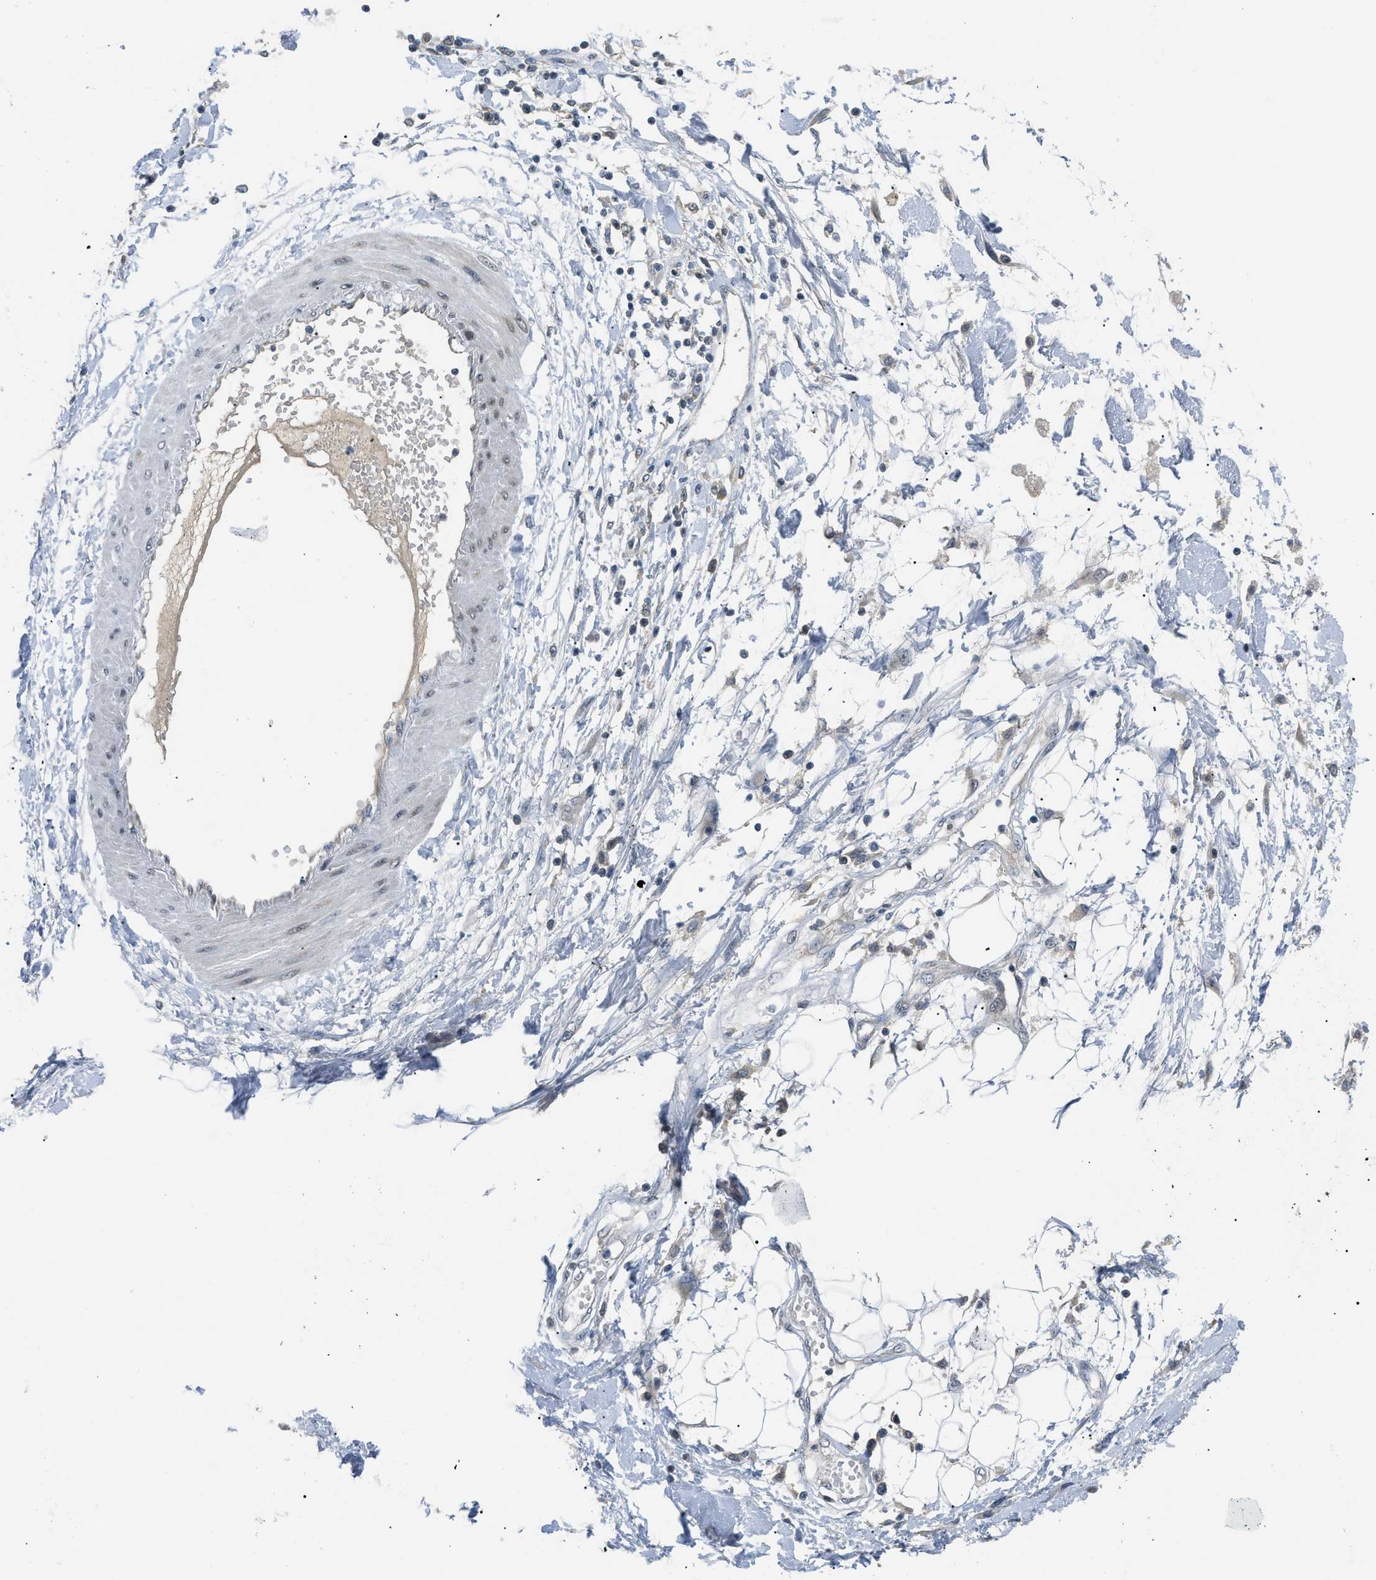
{"staining": {"intensity": "negative", "quantity": "none", "location": "none"}, "tissue": "adipose tissue", "cell_type": "Adipocytes", "image_type": "normal", "snomed": [{"axis": "morphology", "description": "Normal tissue, NOS"}, {"axis": "morphology", "description": "Squamous cell carcinoma, NOS"}, {"axis": "topography", "description": "Skin"}, {"axis": "topography", "description": "Peripheral nerve tissue"}], "caption": "IHC histopathology image of benign adipose tissue stained for a protein (brown), which reveals no staining in adipocytes.", "gene": "MZF1", "patient": {"sex": "male", "age": 83}}